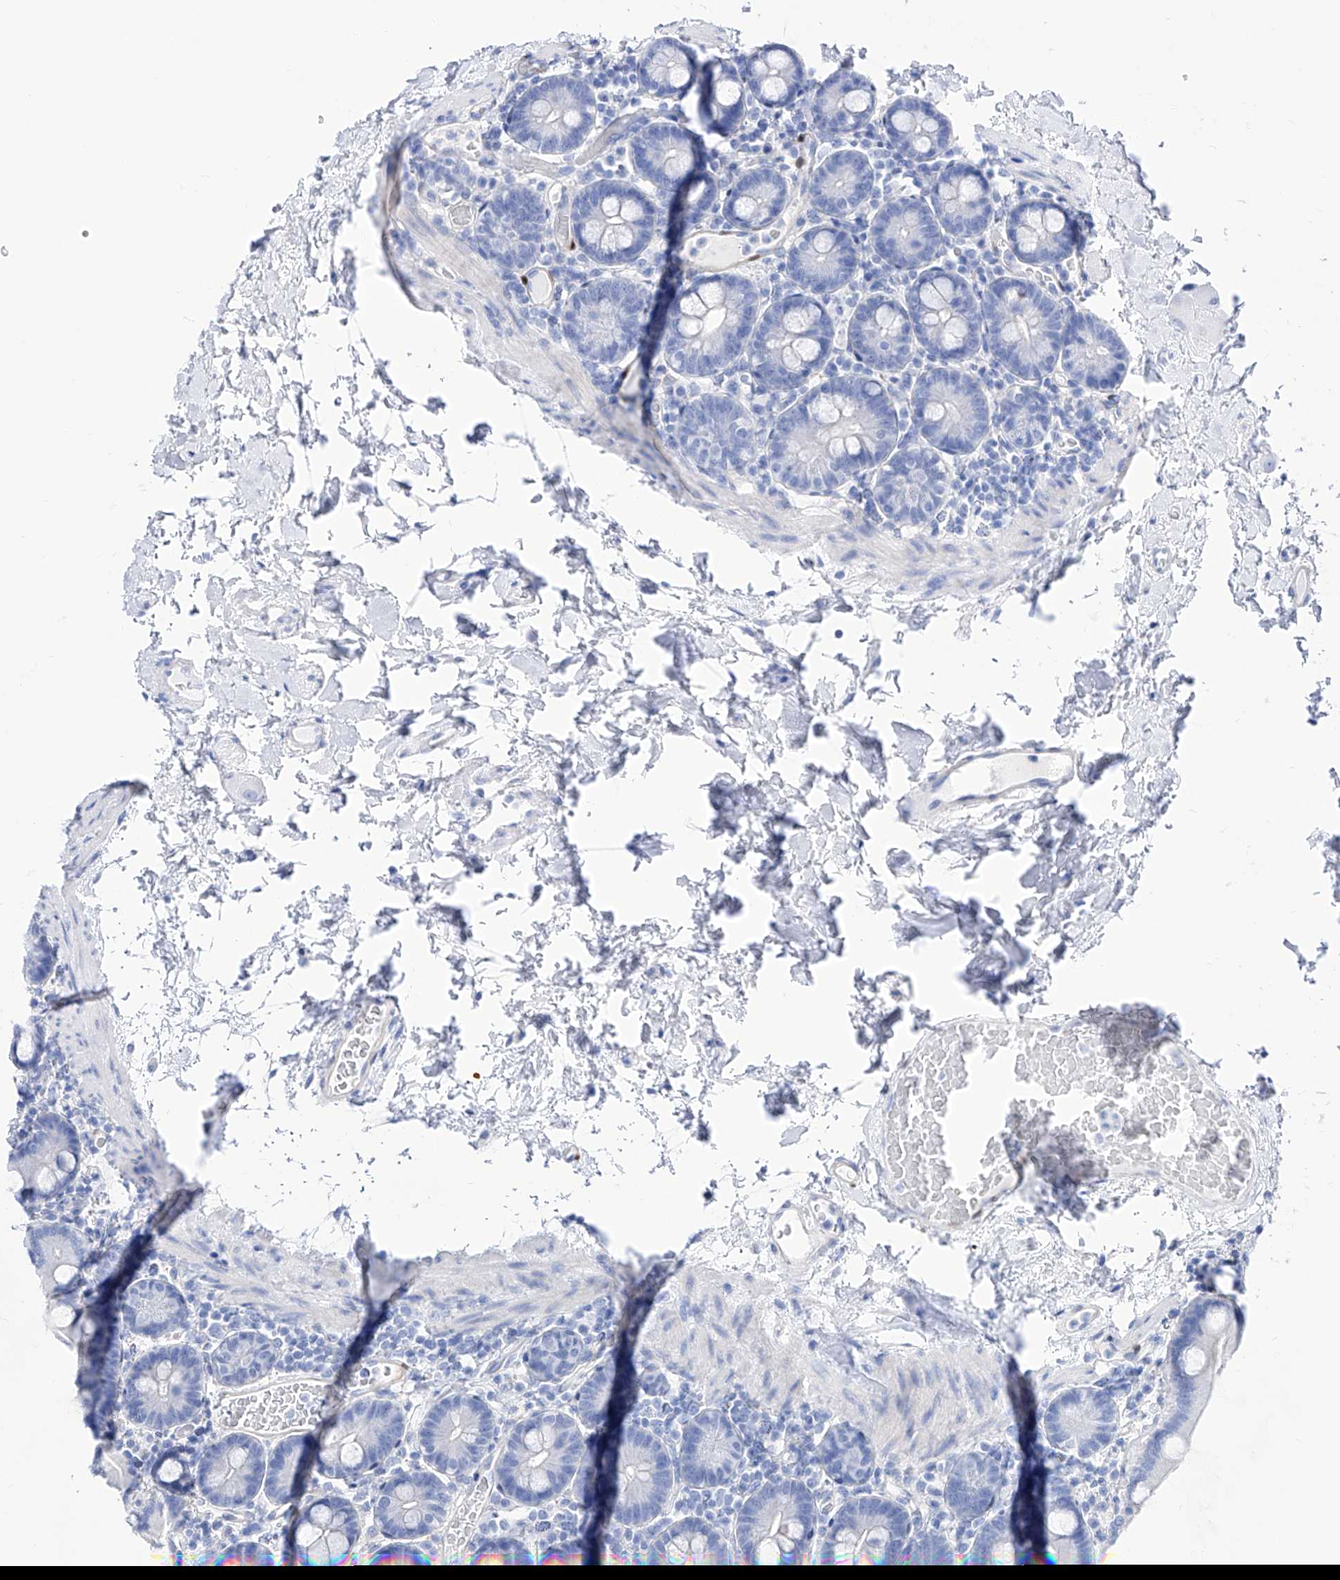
{"staining": {"intensity": "negative", "quantity": "none", "location": "none"}, "tissue": "duodenum", "cell_type": "Glandular cells", "image_type": "normal", "snomed": [{"axis": "morphology", "description": "Normal tissue, NOS"}, {"axis": "topography", "description": "Duodenum"}], "caption": "This micrograph is of benign duodenum stained with IHC to label a protein in brown with the nuclei are counter-stained blue. There is no positivity in glandular cells.", "gene": "TRPC7", "patient": {"sex": "male", "age": 55}}